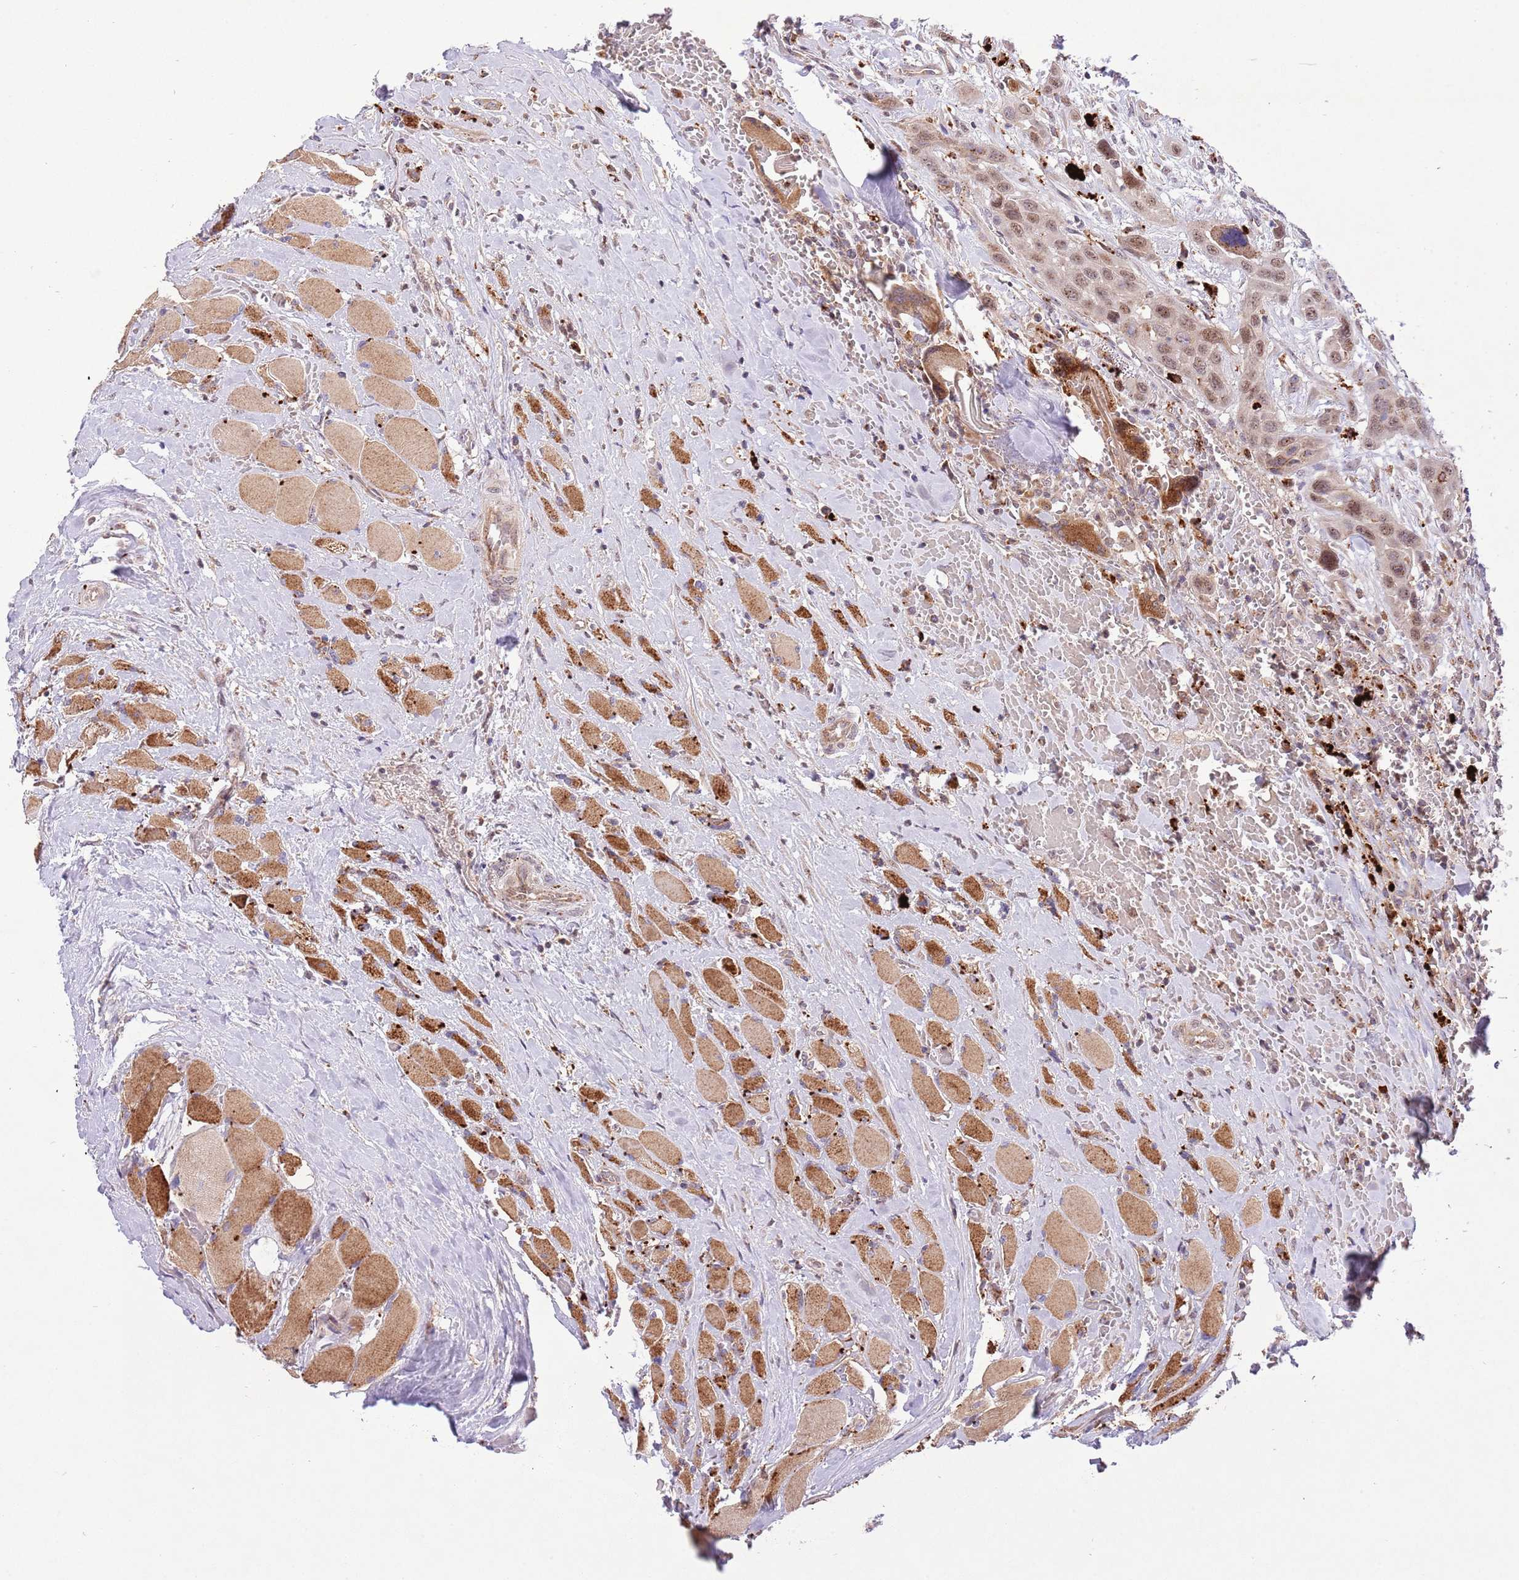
{"staining": {"intensity": "moderate", "quantity": ">75%", "location": "nuclear"}, "tissue": "head and neck cancer", "cell_type": "Tumor cells", "image_type": "cancer", "snomed": [{"axis": "morphology", "description": "Squamous cell carcinoma, NOS"}, {"axis": "topography", "description": "Head-Neck"}], "caption": "The histopathology image shows a brown stain indicating the presence of a protein in the nuclear of tumor cells in head and neck squamous cell carcinoma. (DAB (3,3'-diaminobenzidine) IHC with brightfield microscopy, high magnification).", "gene": "TRIM27", "patient": {"sex": "male", "age": 81}}